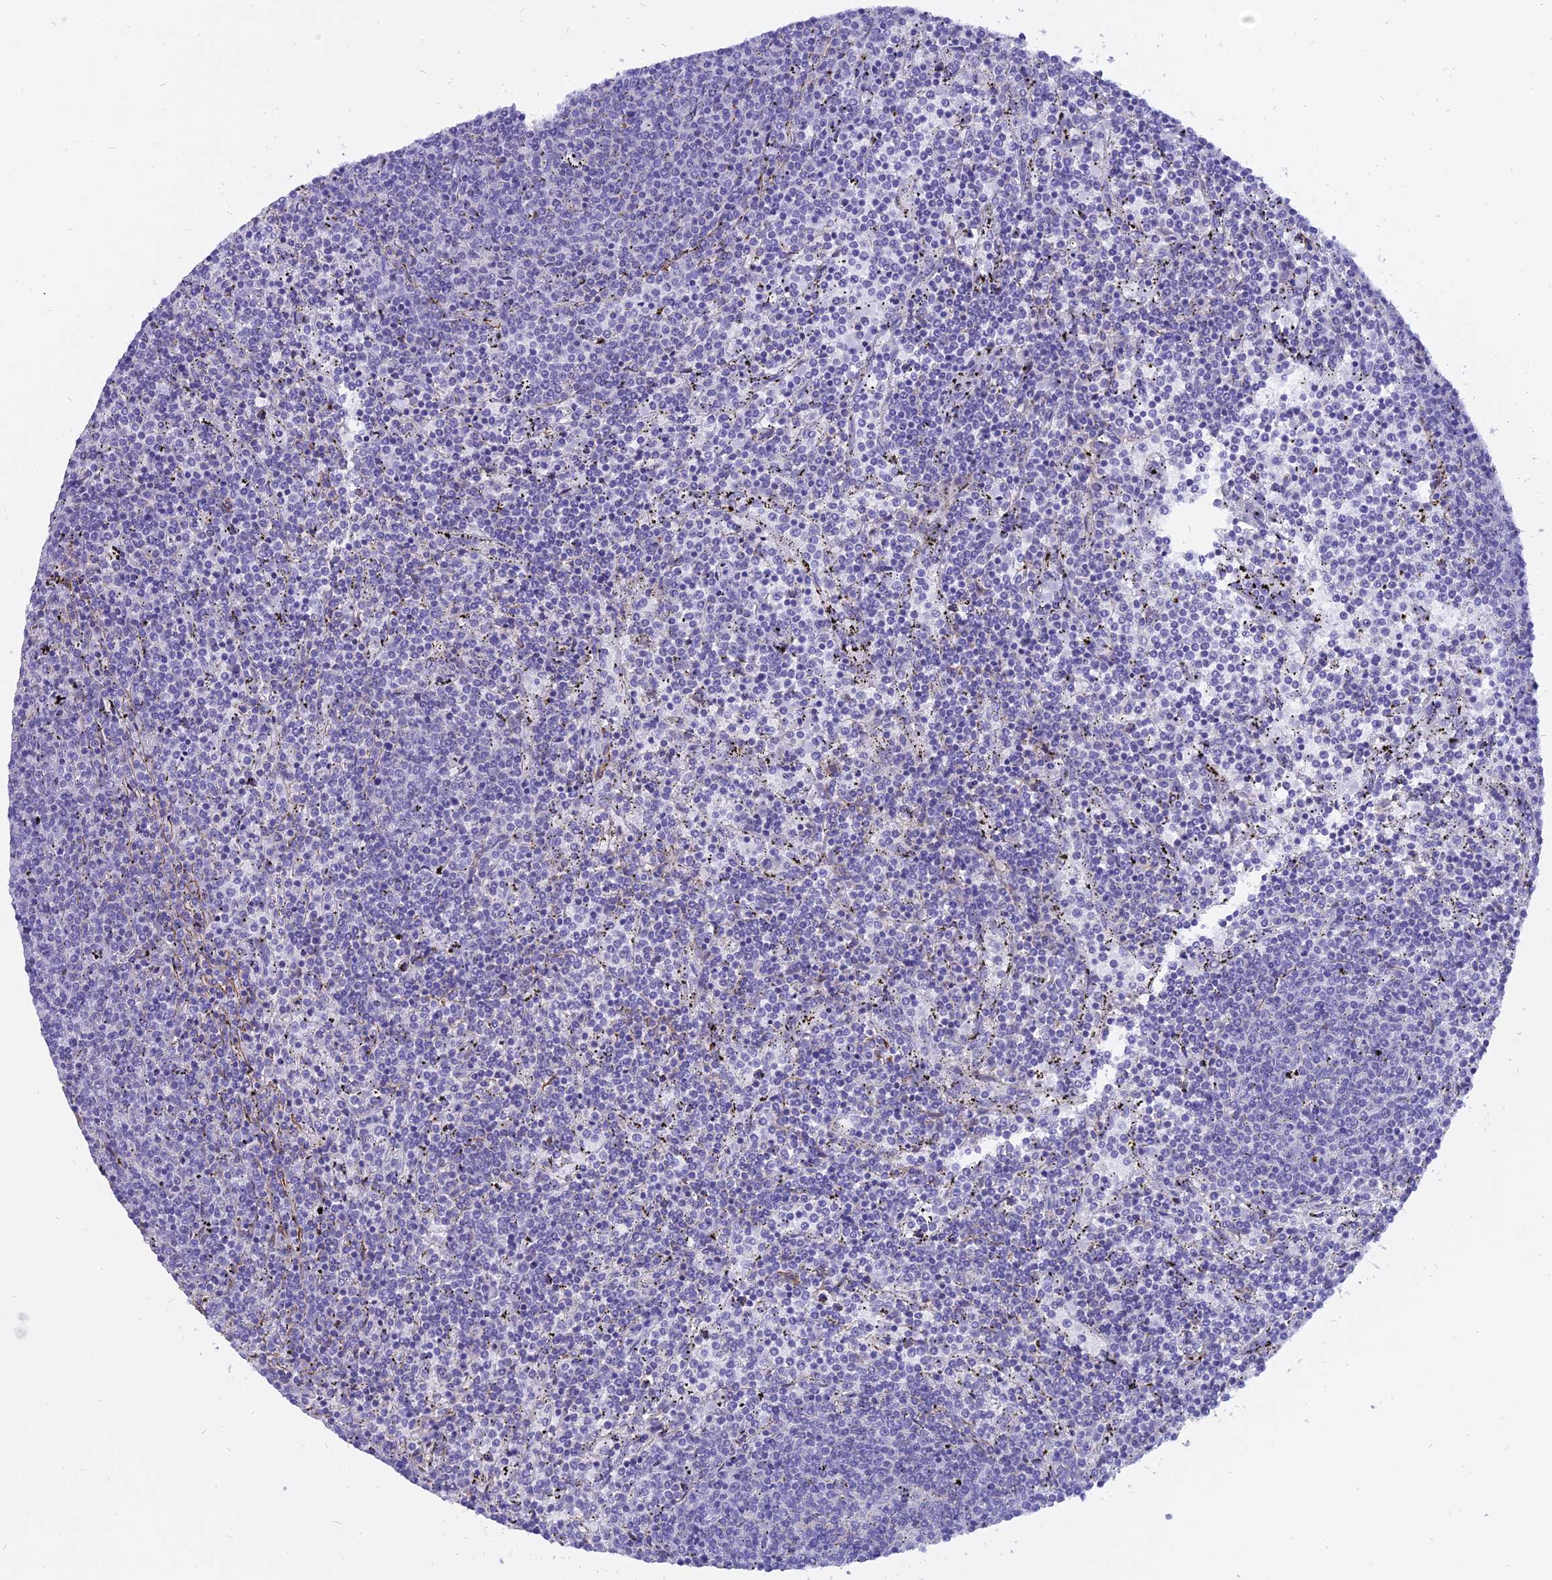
{"staining": {"intensity": "negative", "quantity": "none", "location": "none"}, "tissue": "lymphoma", "cell_type": "Tumor cells", "image_type": "cancer", "snomed": [{"axis": "morphology", "description": "Malignant lymphoma, non-Hodgkin's type, Low grade"}, {"axis": "topography", "description": "Spleen"}], "caption": "A high-resolution histopathology image shows immunohistochemistry staining of low-grade malignant lymphoma, non-Hodgkin's type, which reveals no significant staining in tumor cells.", "gene": "CENPV", "patient": {"sex": "female", "age": 50}}